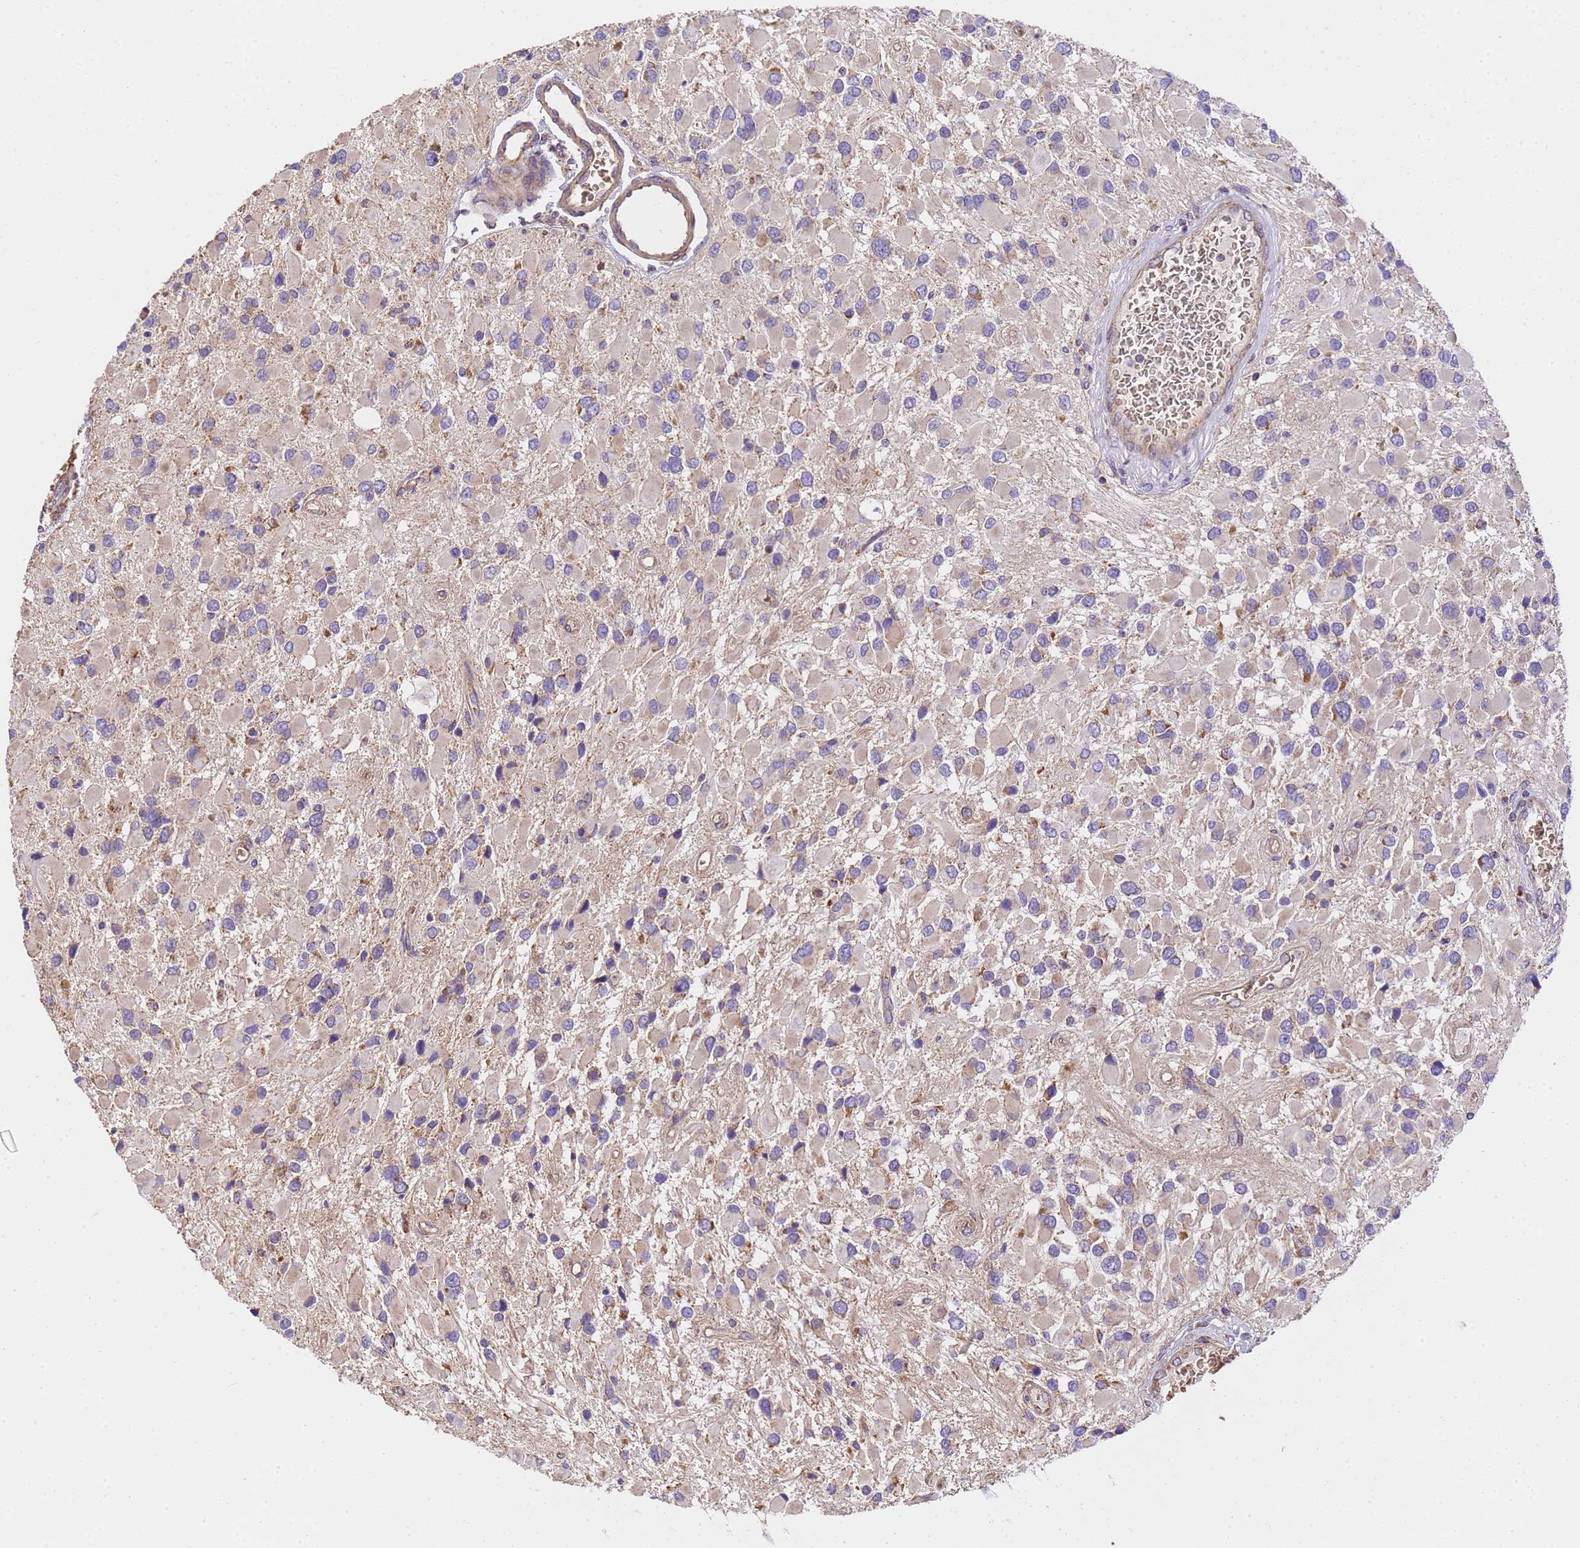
{"staining": {"intensity": "negative", "quantity": "none", "location": "none"}, "tissue": "glioma", "cell_type": "Tumor cells", "image_type": "cancer", "snomed": [{"axis": "morphology", "description": "Glioma, malignant, High grade"}, {"axis": "topography", "description": "Brain"}], "caption": "A high-resolution image shows immunohistochemistry (IHC) staining of malignant glioma (high-grade), which displays no significant staining in tumor cells.", "gene": "LRRIQ1", "patient": {"sex": "male", "age": 53}}